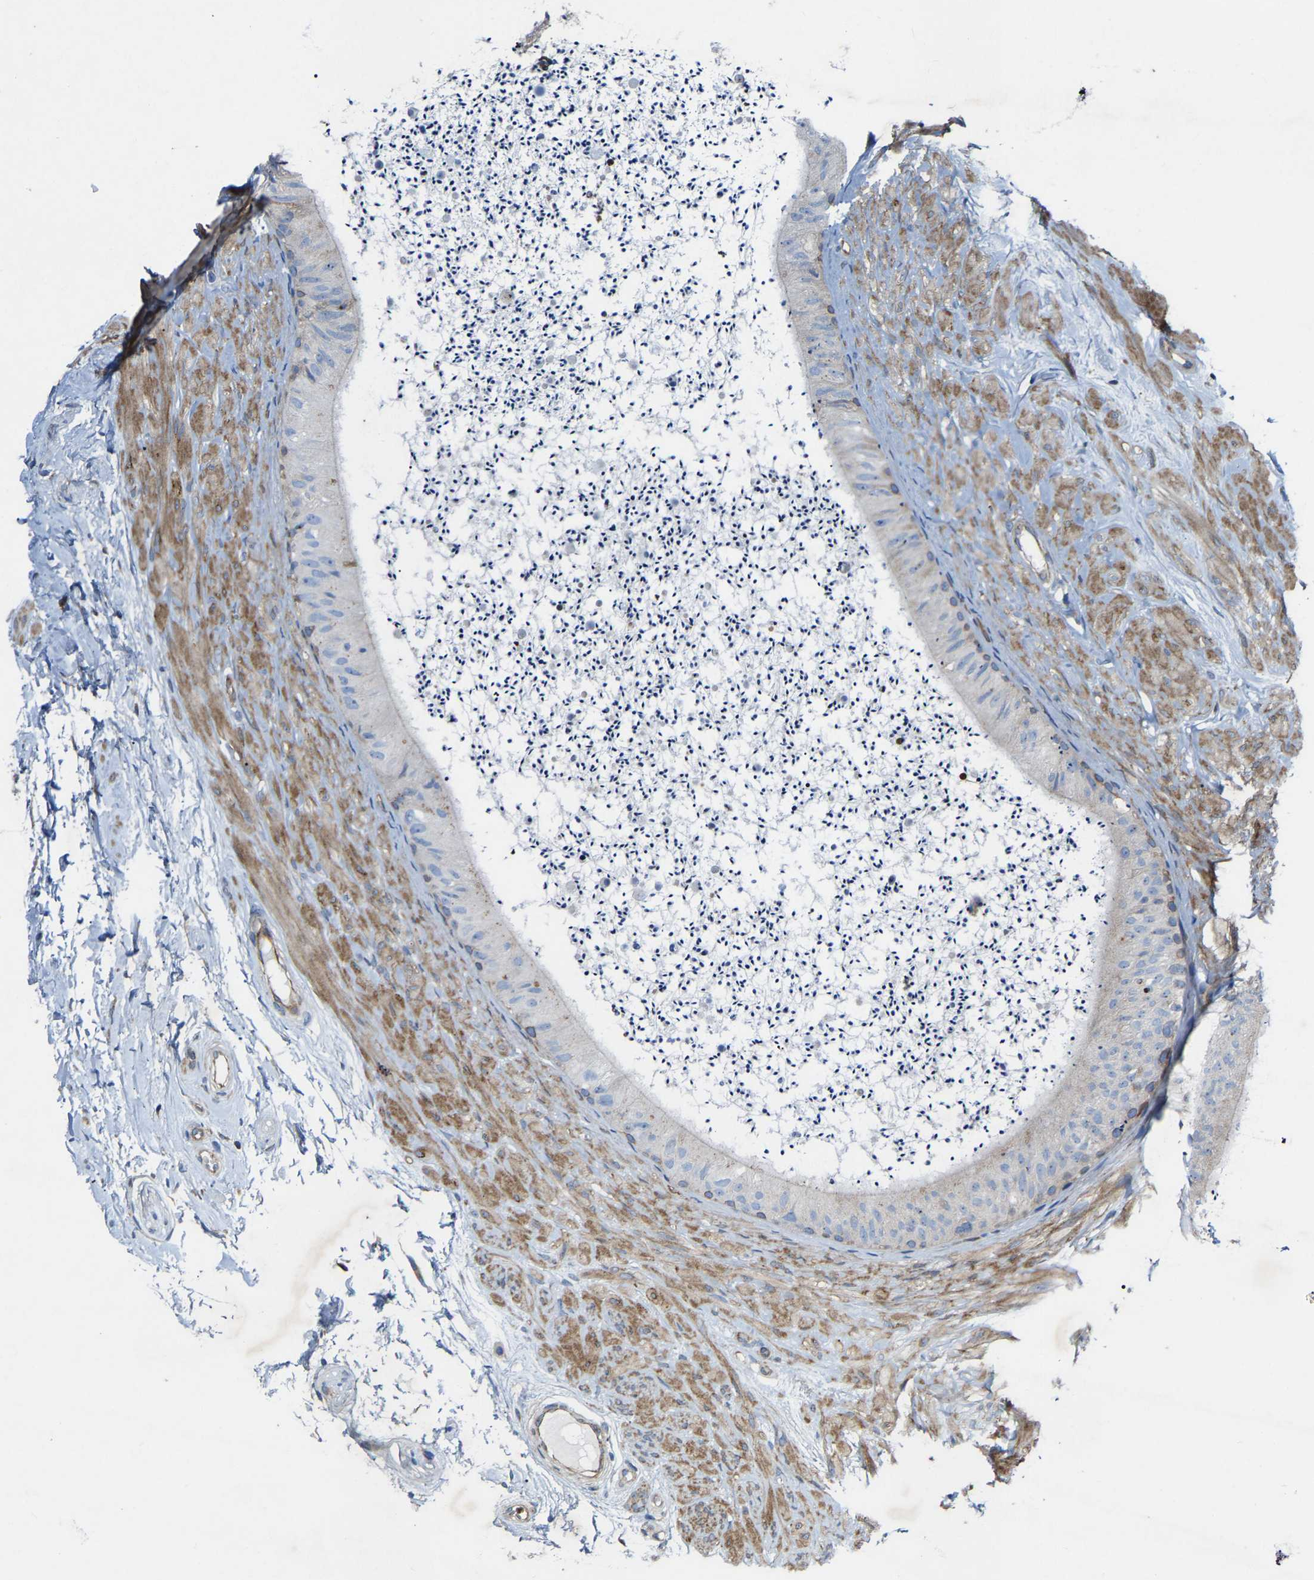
{"staining": {"intensity": "strong", "quantity": "25%-75%", "location": "cytoplasmic/membranous"}, "tissue": "epididymis", "cell_type": "Glandular cells", "image_type": "normal", "snomed": [{"axis": "morphology", "description": "Normal tissue, NOS"}, {"axis": "topography", "description": "Epididymis"}], "caption": "The micrograph reveals a brown stain indicating the presence of a protein in the cytoplasmic/membranous of glandular cells in epididymis.", "gene": "TOR1B", "patient": {"sex": "male", "age": 56}}